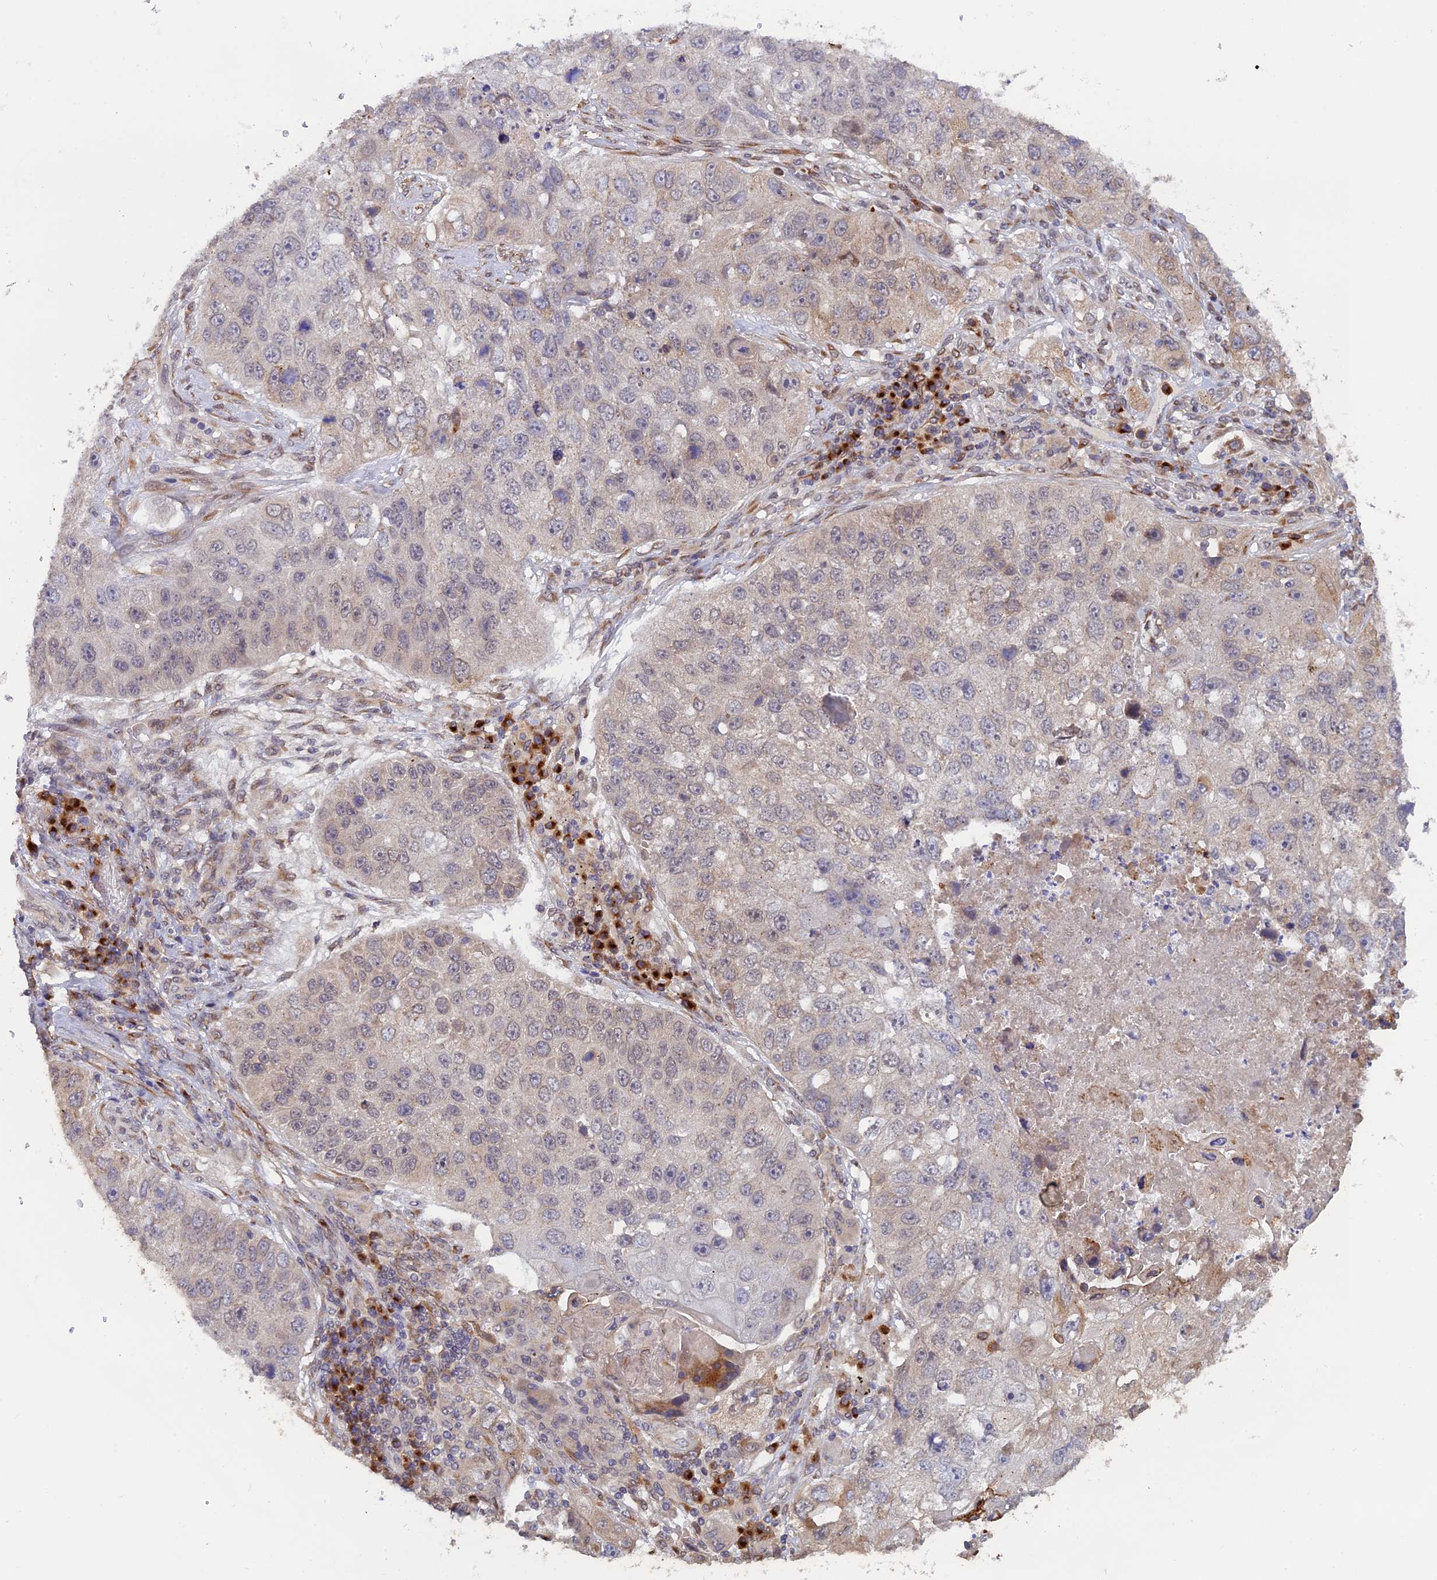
{"staining": {"intensity": "weak", "quantity": "<25%", "location": "cytoplasmic/membranous"}, "tissue": "lung cancer", "cell_type": "Tumor cells", "image_type": "cancer", "snomed": [{"axis": "morphology", "description": "Squamous cell carcinoma, NOS"}, {"axis": "topography", "description": "Lung"}], "caption": "Protein analysis of squamous cell carcinoma (lung) exhibits no significant positivity in tumor cells. The staining was performed using DAB to visualize the protein expression in brown, while the nuclei were stained in blue with hematoxylin (Magnification: 20x).", "gene": "SNX17", "patient": {"sex": "male", "age": 61}}